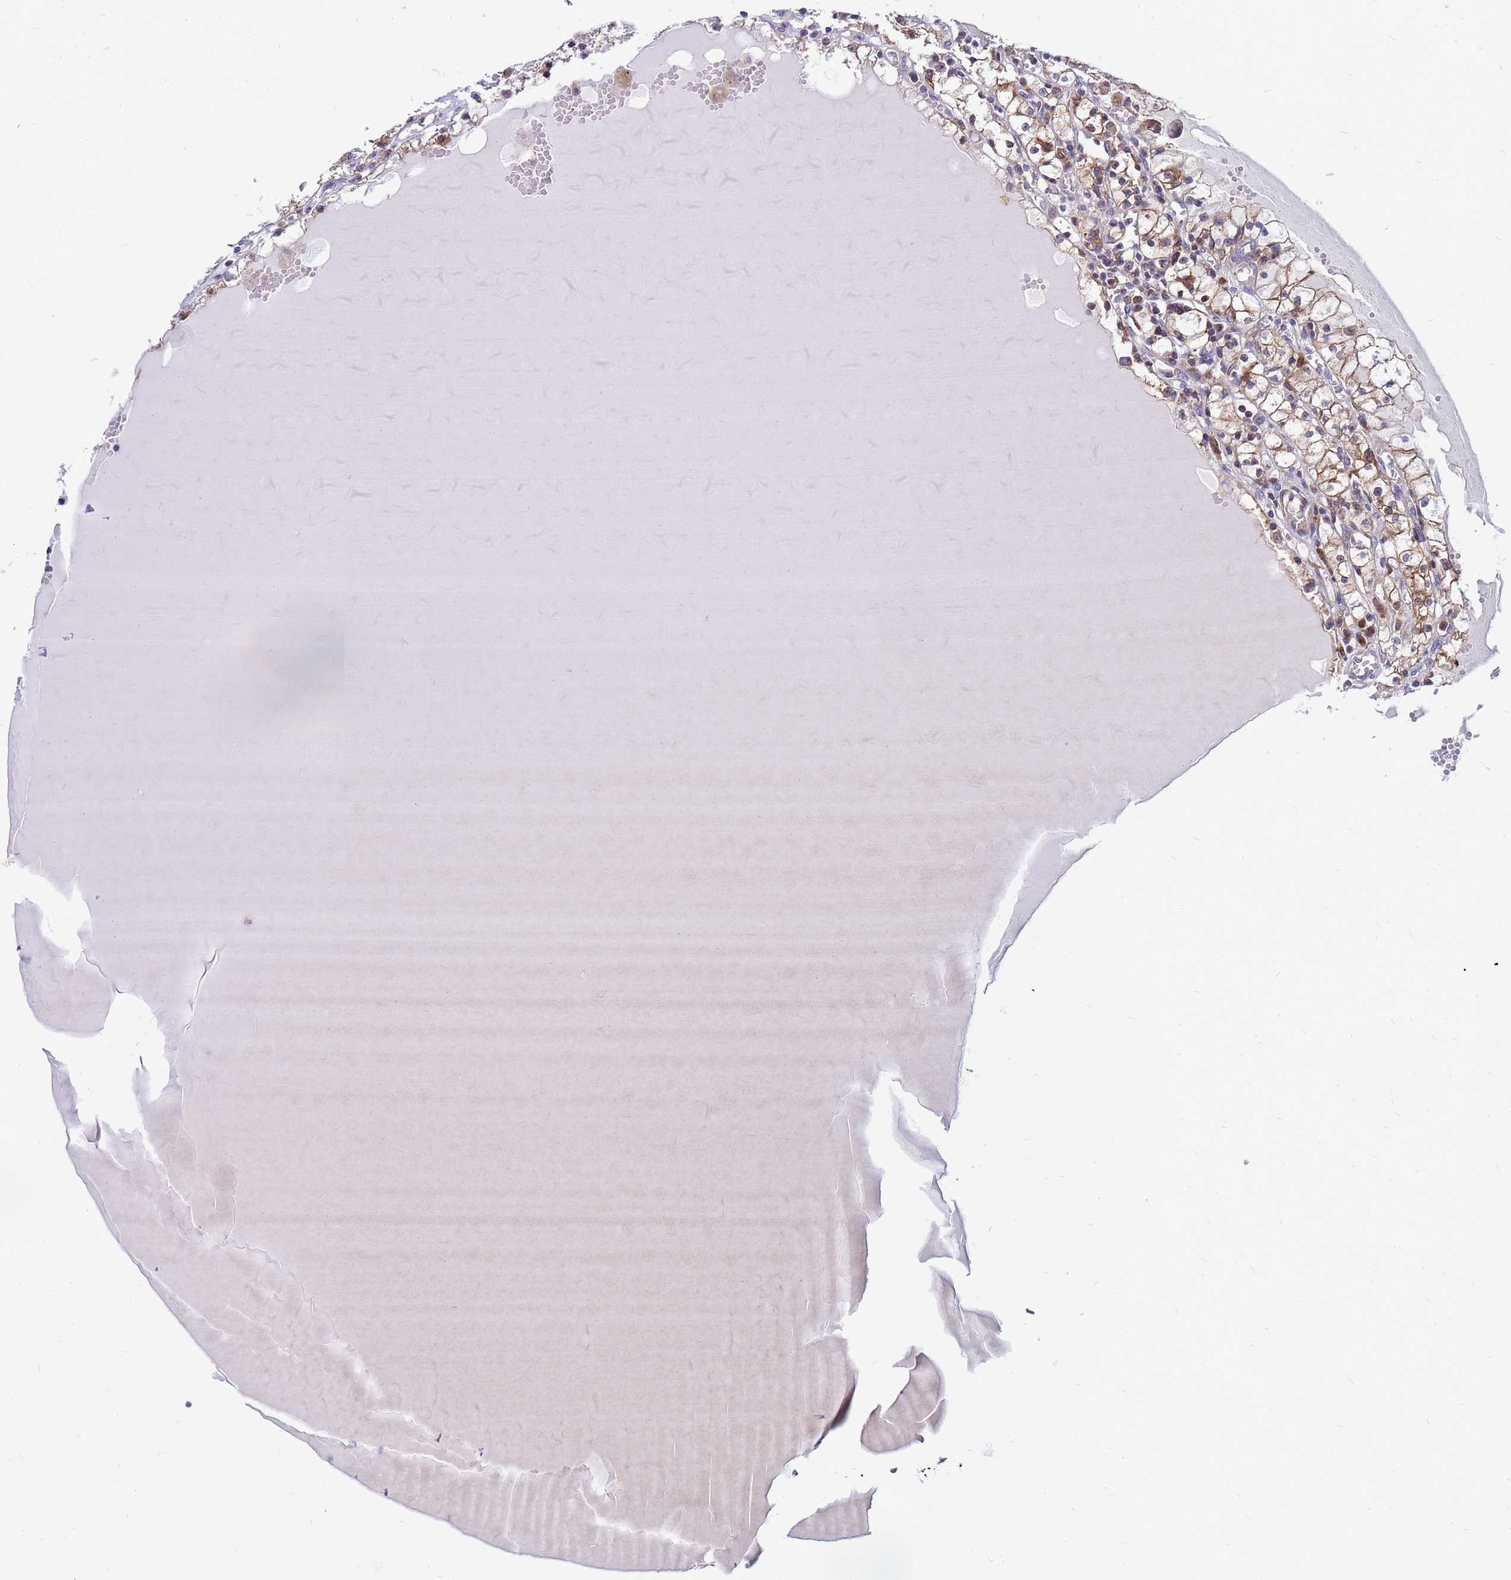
{"staining": {"intensity": "weak", "quantity": "25%-75%", "location": "cytoplasmic/membranous"}, "tissue": "renal cancer", "cell_type": "Tumor cells", "image_type": "cancer", "snomed": [{"axis": "morphology", "description": "Adenocarcinoma, NOS"}, {"axis": "topography", "description": "Kidney"}], "caption": "Adenocarcinoma (renal) stained for a protein (brown) exhibits weak cytoplasmic/membranous positive positivity in approximately 25%-75% of tumor cells.", "gene": "FHIP1A", "patient": {"sex": "male", "age": 56}}